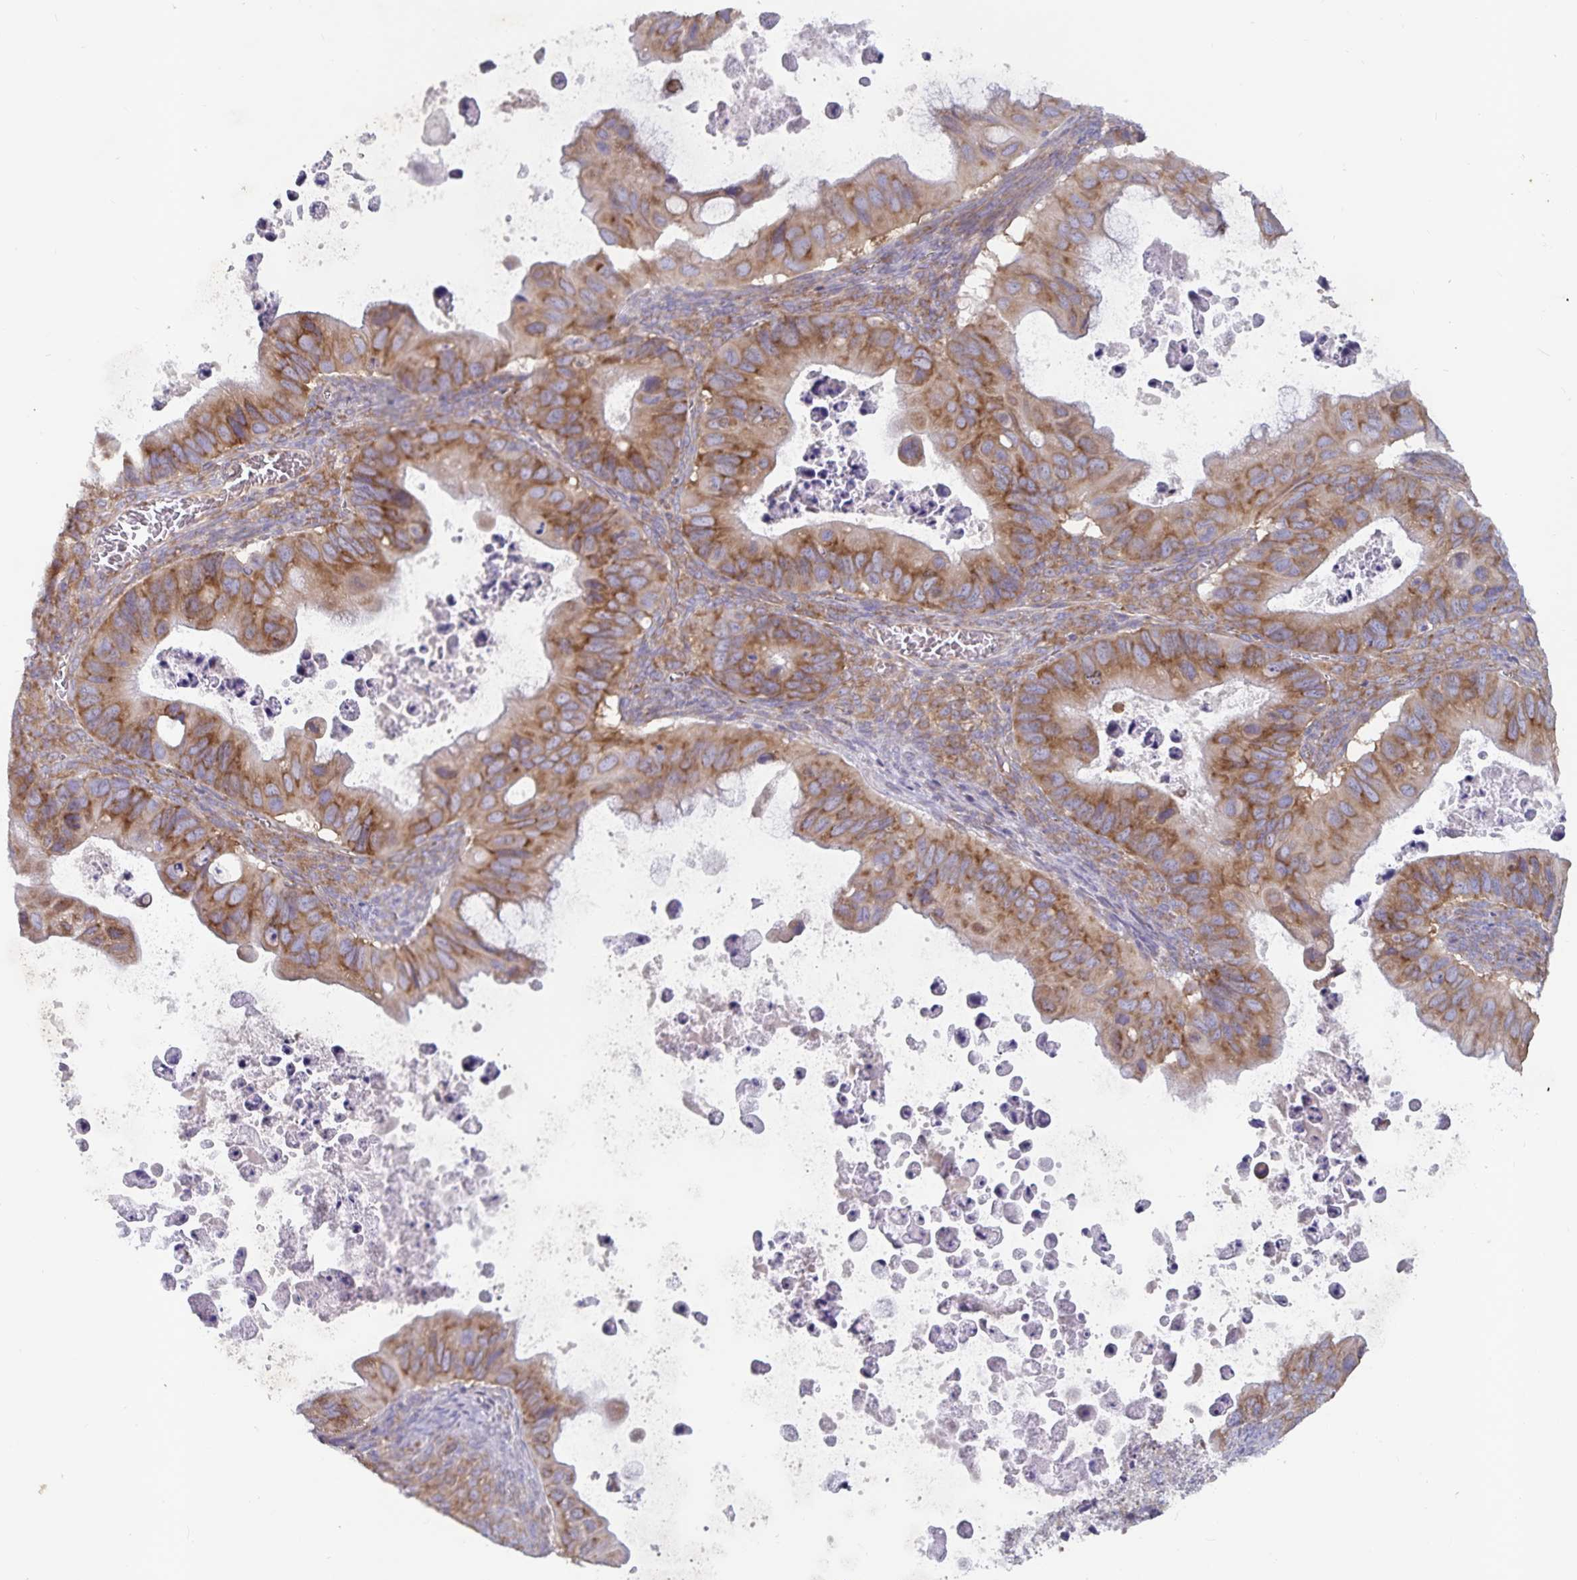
{"staining": {"intensity": "strong", "quantity": ">75%", "location": "cytoplasmic/membranous"}, "tissue": "ovarian cancer", "cell_type": "Tumor cells", "image_type": "cancer", "snomed": [{"axis": "morphology", "description": "Cystadenocarcinoma, mucinous, NOS"}, {"axis": "topography", "description": "Ovary"}], "caption": "Ovarian mucinous cystadenocarcinoma stained with DAB (3,3'-diaminobenzidine) immunohistochemistry reveals high levels of strong cytoplasmic/membranous staining in approximately >75% of tumor cells.", "gene": "FAM120A", "patient": {"sex": "female", "age": 64}}